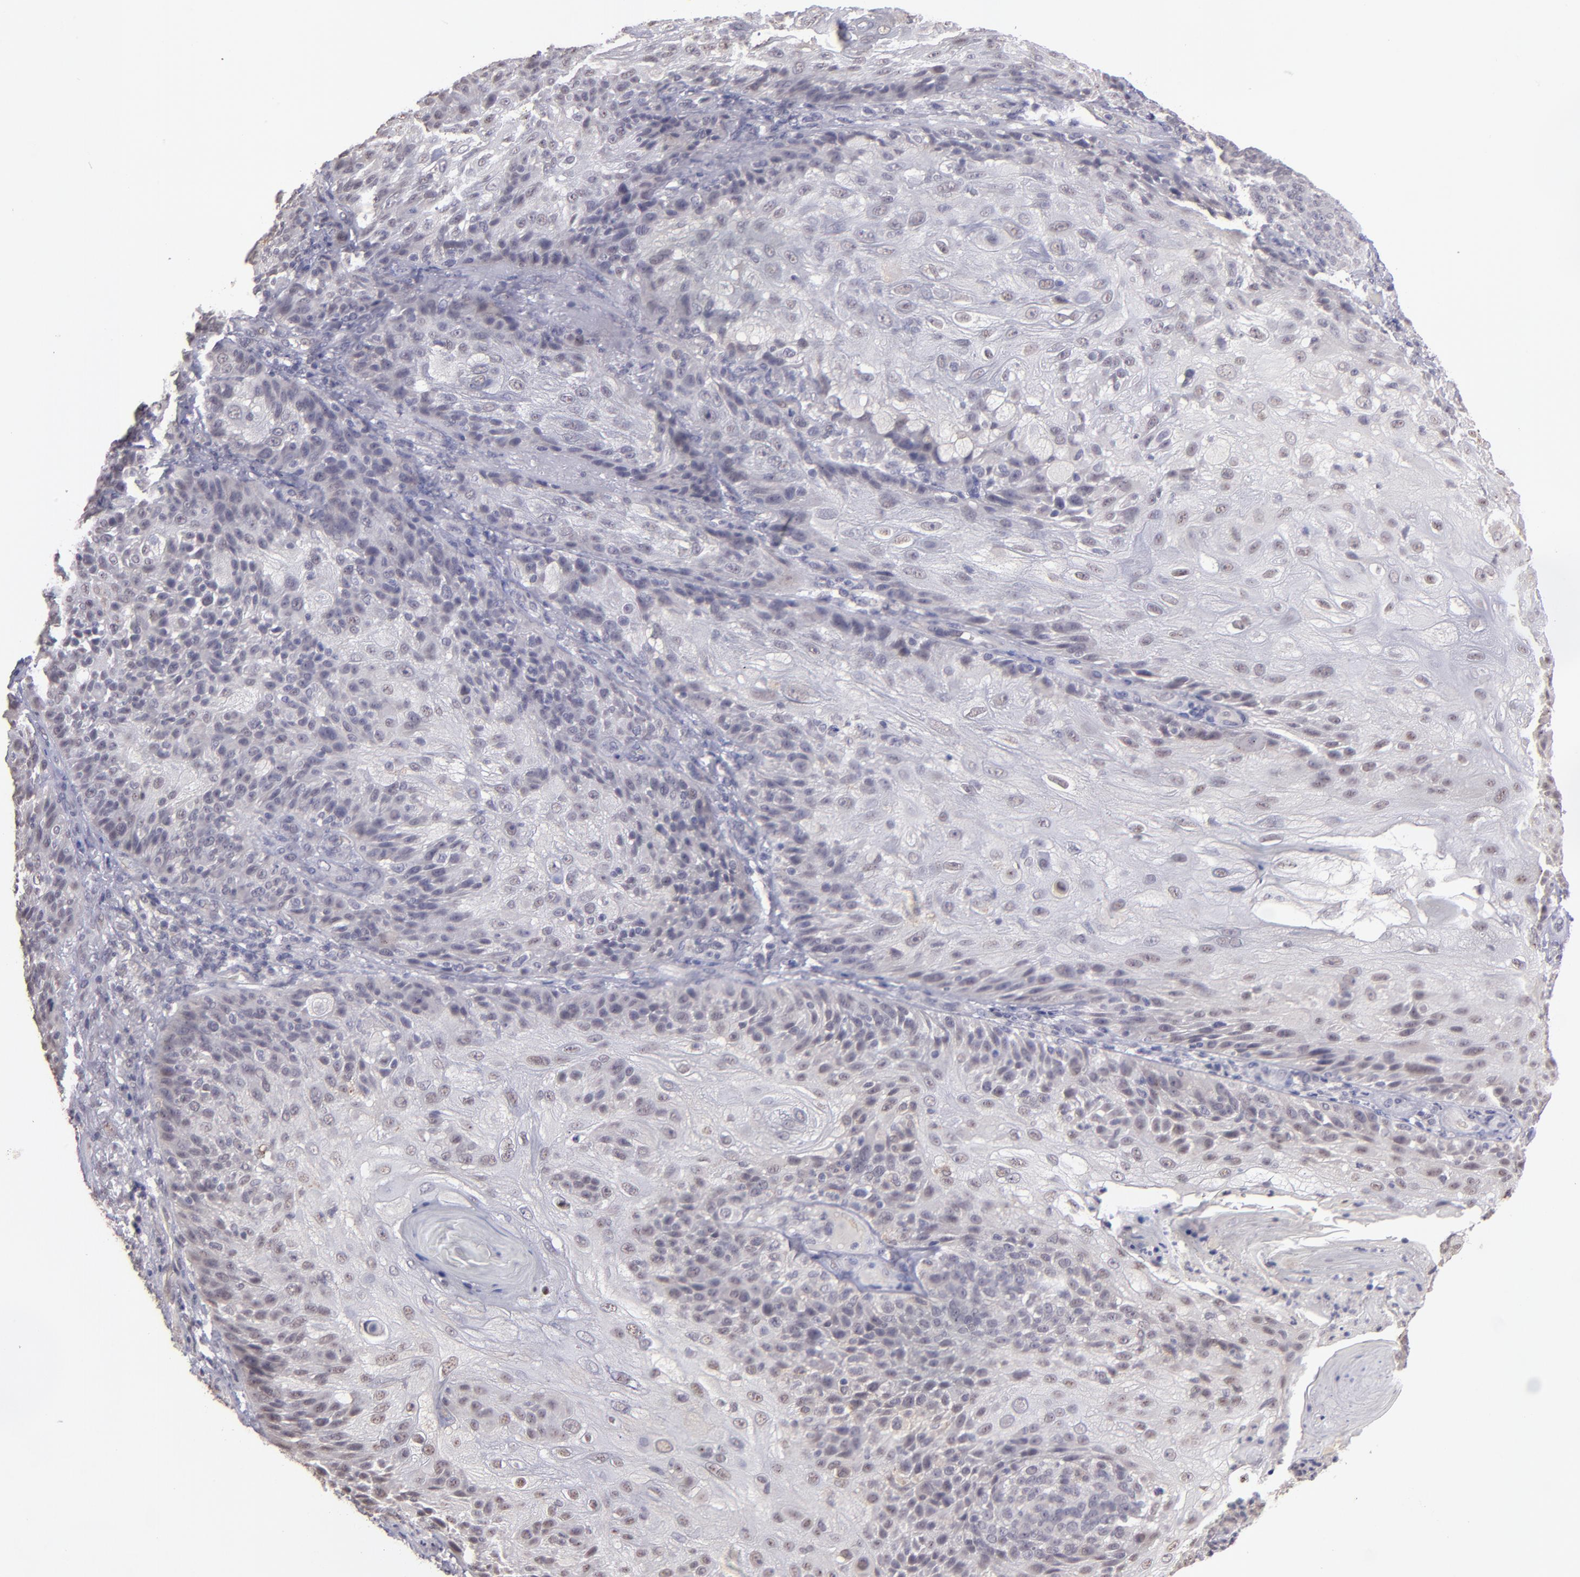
{"staining": {"intensity": "weak", "quantity": "25%-75%", "location": "nuclear"}, "tissue": "skin cancer", "cell_type": "Tumor cells", "image_type": "cancer", "snomed": [{"axis": "morphology", "description": "Normal tissue, NOS"}, {"axis": "morphology", "description": "Squamous cell carcinoma, NOS"}, {"axis": "topography", "description": "Skin"}], "caption": "Weak nuclear positivity for a protein is present in about 25%-75% of tumor cells of skin cancer (squamous cell carcinoma) using immunohistochemistry.", "gene": "NRXN3", "patient": {"sex": "female", "age": 83}}